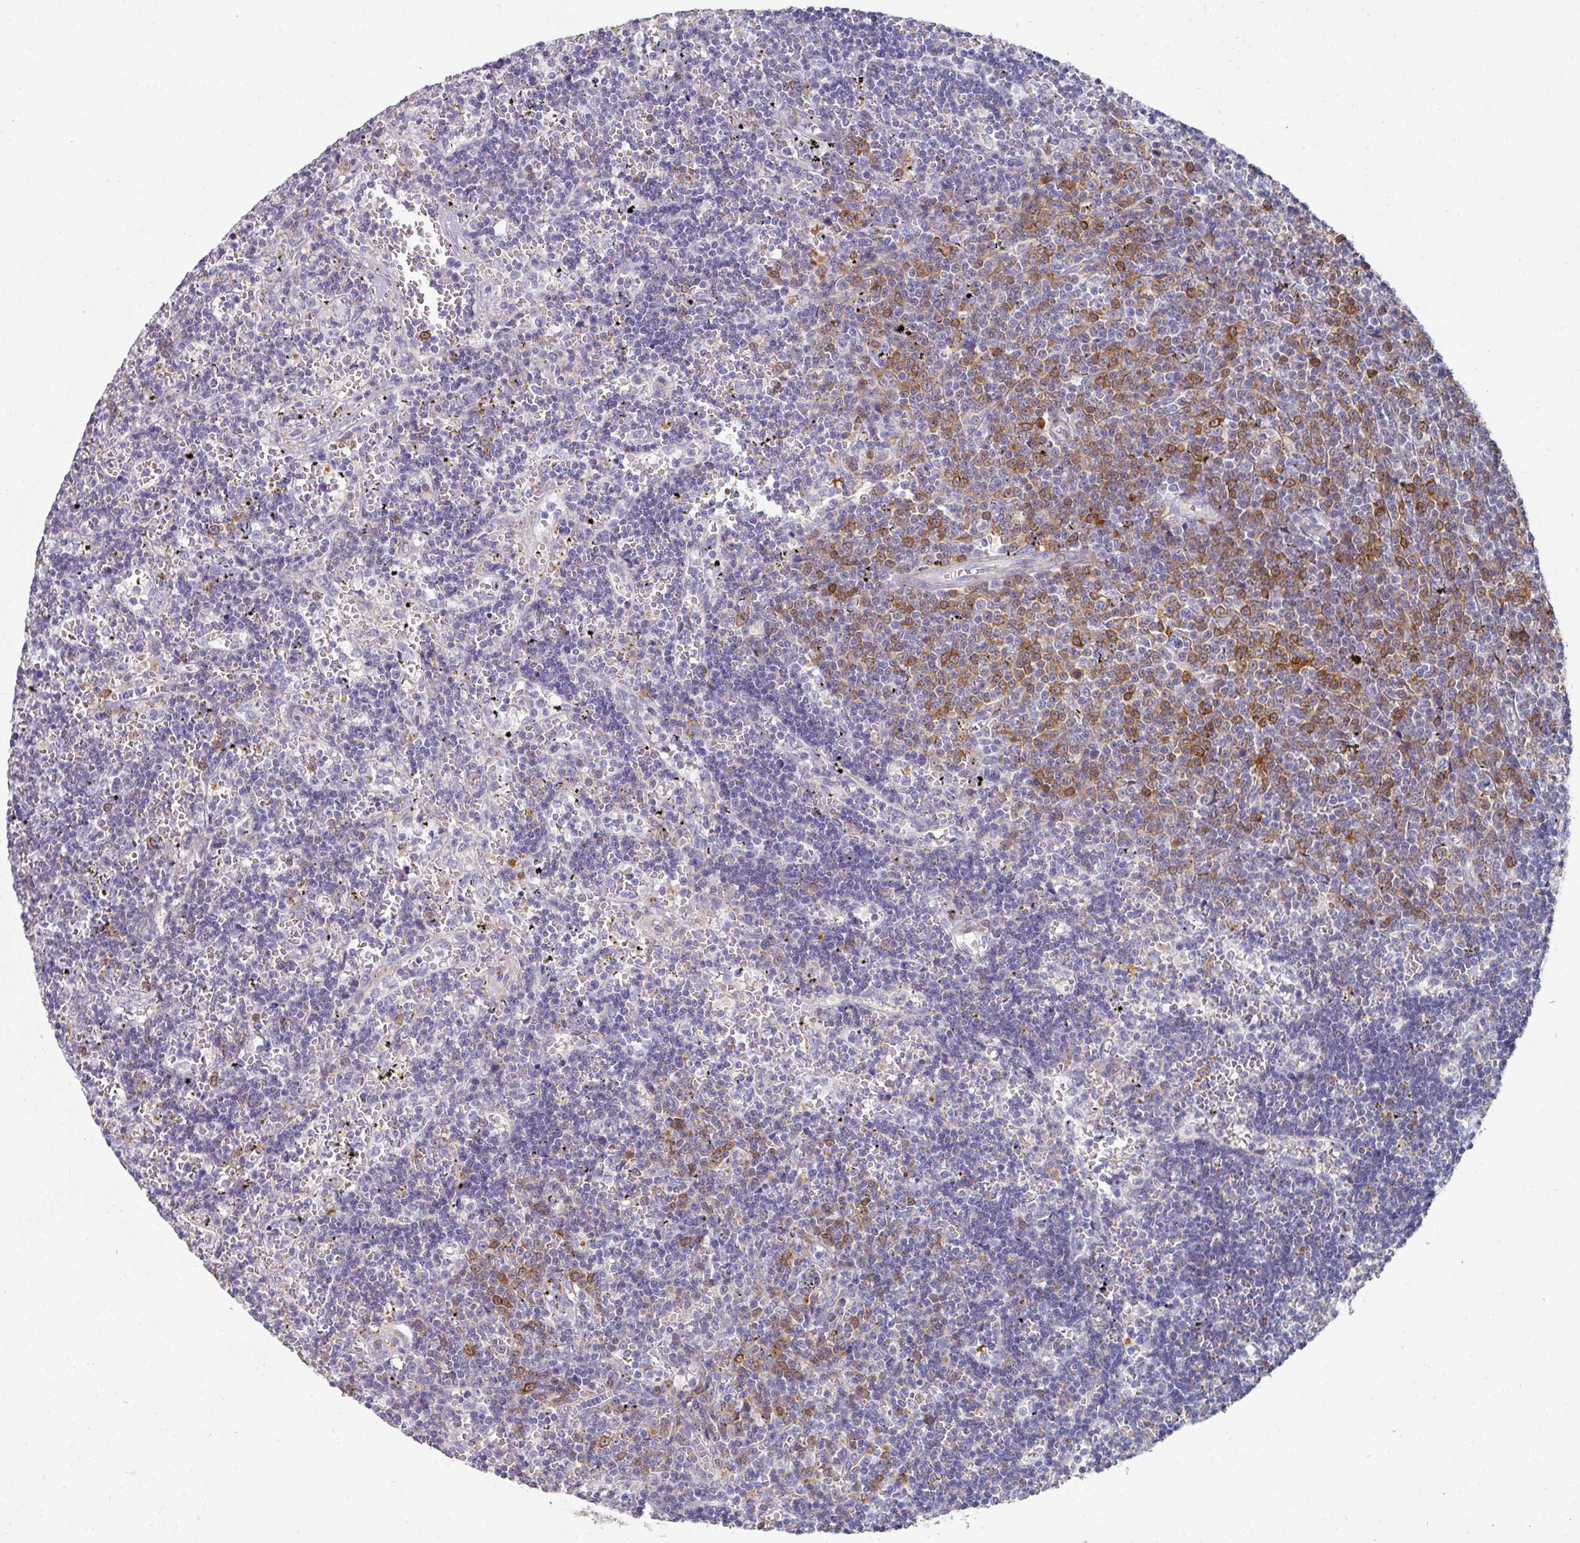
{"staining": {"intensity": "moderate", "quantity": "<25%", "location": "cytoplasmic/membranous"}, "tissue": "lymphoma", "cell_type": "Tumor cells", "image_type": "cancer", "snomed": [{"axis": "morphology", "description": "Malignant lymphoma, non-Hodgkin's type, Low grade"}, {"axis": "topography", "description": "Spleen"}], "caption": "Tumor cells display moderate cytoplasmic/membranous staining in about <25% of cells in lymphoma.", "gene": "NT5C1A", "patient": {"sex": "male", "age": 60}}